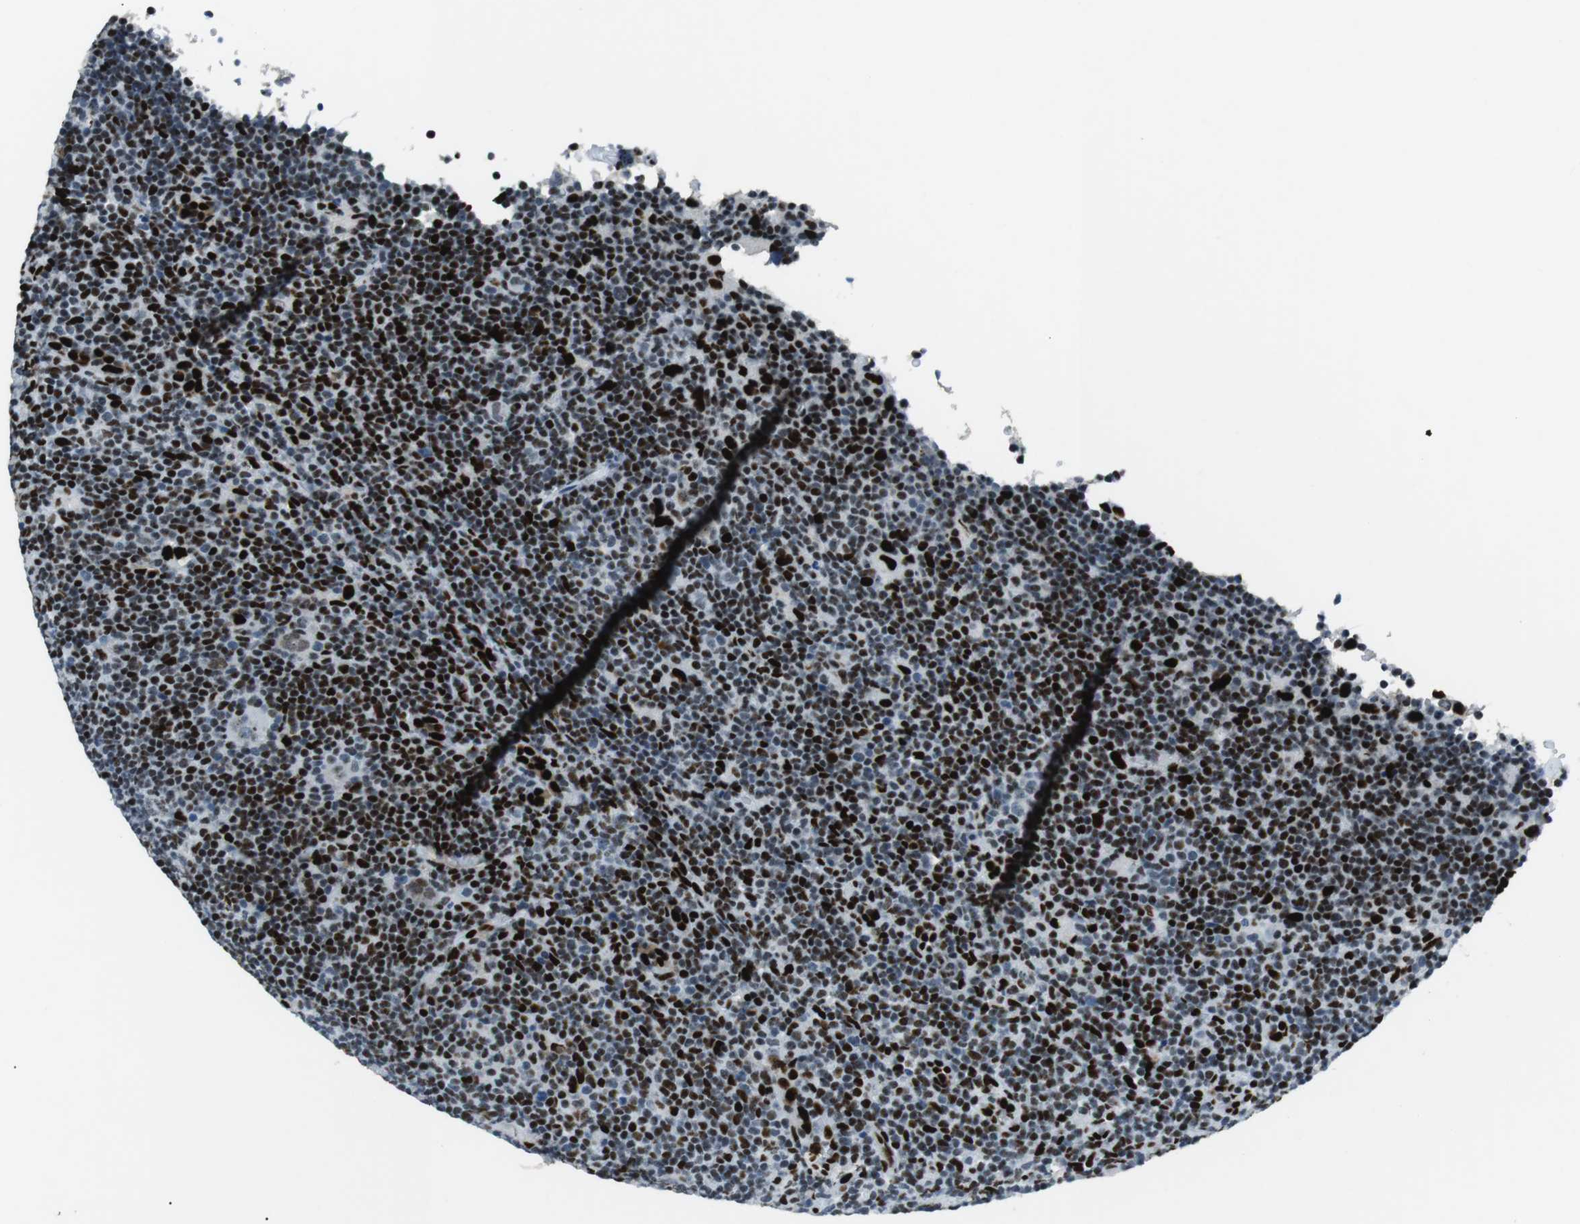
{"staining": {"intensity": "weak", "quantity": ">75%", "location": "nuclear"}, "tissue": "lymphoma", "cell_type": "Tumor cells", "image_type": "cancer", "snomed": [{"axis": "morphology", "description": "Hodgkin's disease, NOS"}, {"axis": "topography", "description": "Lymph node"}], "caption": "Immunohistochemistry (IHC) staining of lymphoma, which demonstrates low levels of weak nuclear staining in approximately >75% of tumor cells indicating weak nuclear protein positivity. The staining was performed using DAB (3,3'-diaminobenzidine) (brown) for protein detection and nuclei were counterstained in hematoxylin (blue).", "gene": "PML", "patient": {"sex": "female", "age": 57}}